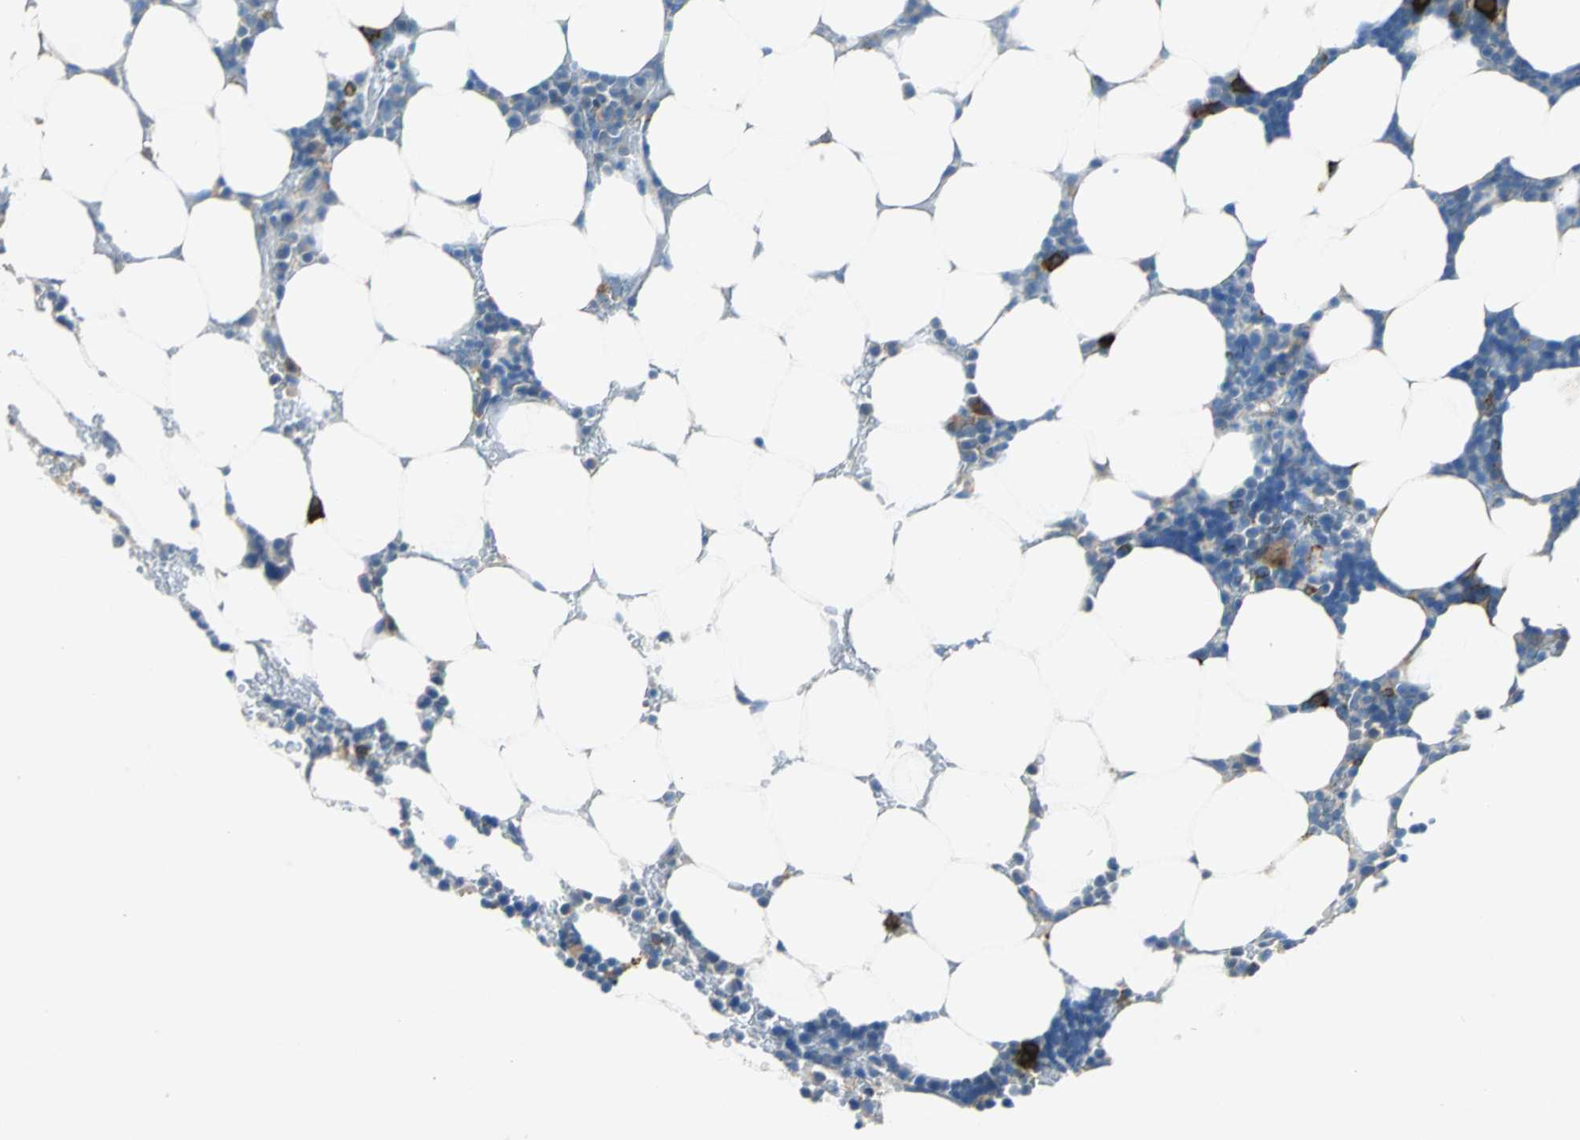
{"staining": {"intensity": "moderate", "quantity": "<25%", "location": "cytoplasmic/membranous"}, "tissue": "bone marrow", "cell_type": "Hematopoietic cells", "image_type": "normal", "snomed": [{"axis": "morphology", "description": "Normal tissue, NOS"}, {"axis": "topography", "description": "Bone marrow"}], "caption": "Protein analysis of normal bone marrow displays moderate cytoplasmic/membranous expression in approximately <25% of hematopoietic cells. (brown staining indicates protein expression, while blue staining denotes nuclei).", "gene": "RPS13", "patient": {"sex": "female", "age": 73}}